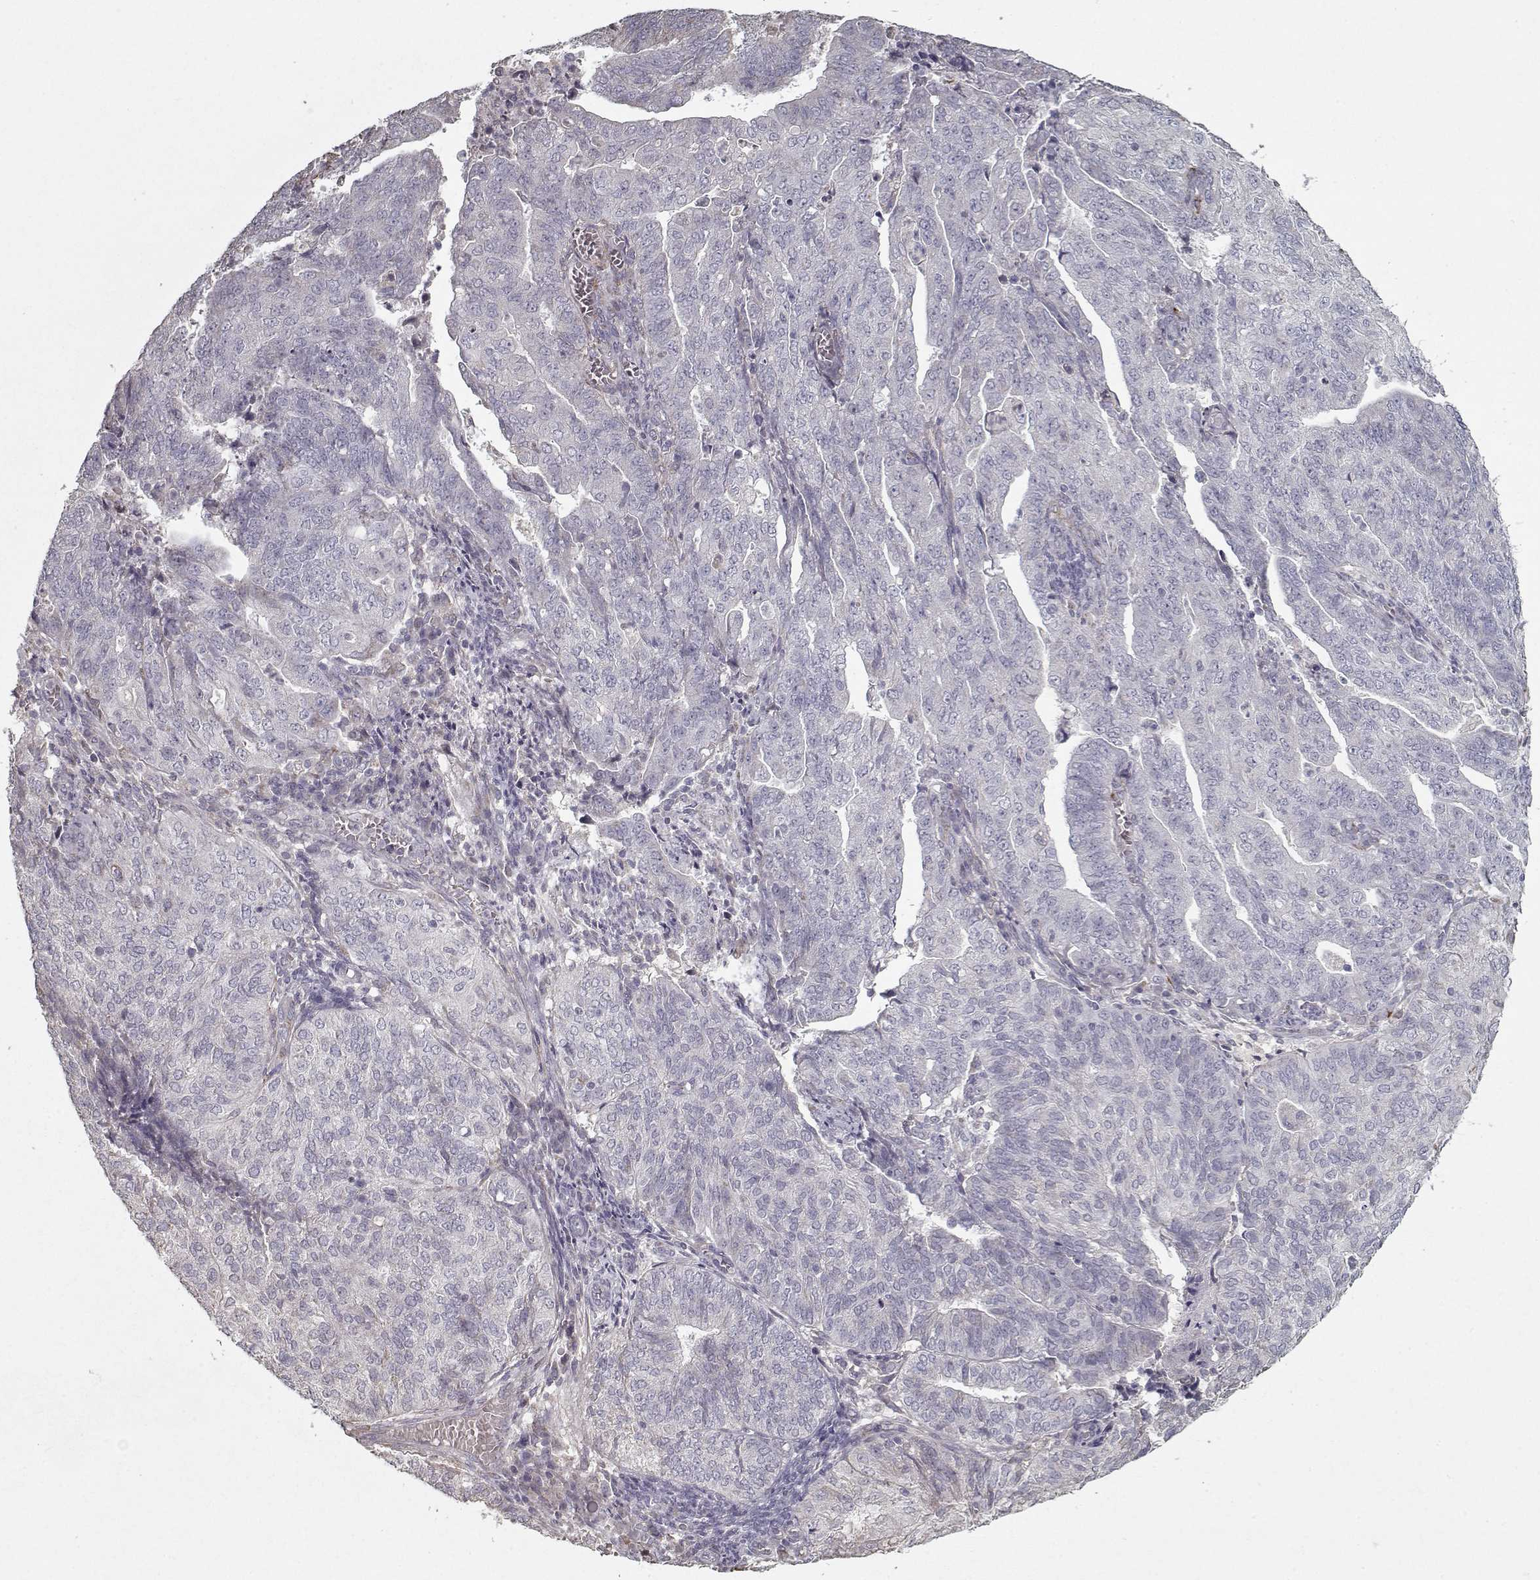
{"staining": {"intensity": "negative", "quantity": "none", "location": "none"}, "tissue": "endometrial cancer", "cell_type": "Tumor cells", "image_type": "cancer", "snomed": [{"axis": "morphology", "description": "Adenocarcinoma, NOS"}, {"axis": "topography", "description": "Endometrium"}], "caption": "High magnification brightfield microscopy of adenocarcinoma (endometrial) stained with DAB (3,3'-diaminobenzidine) (brown) and counterstained with hematoxylin (blue): tumor cells show no significant staining.", "gene": "LAMA2", "patient": {"sex": "female", "age": 82}}